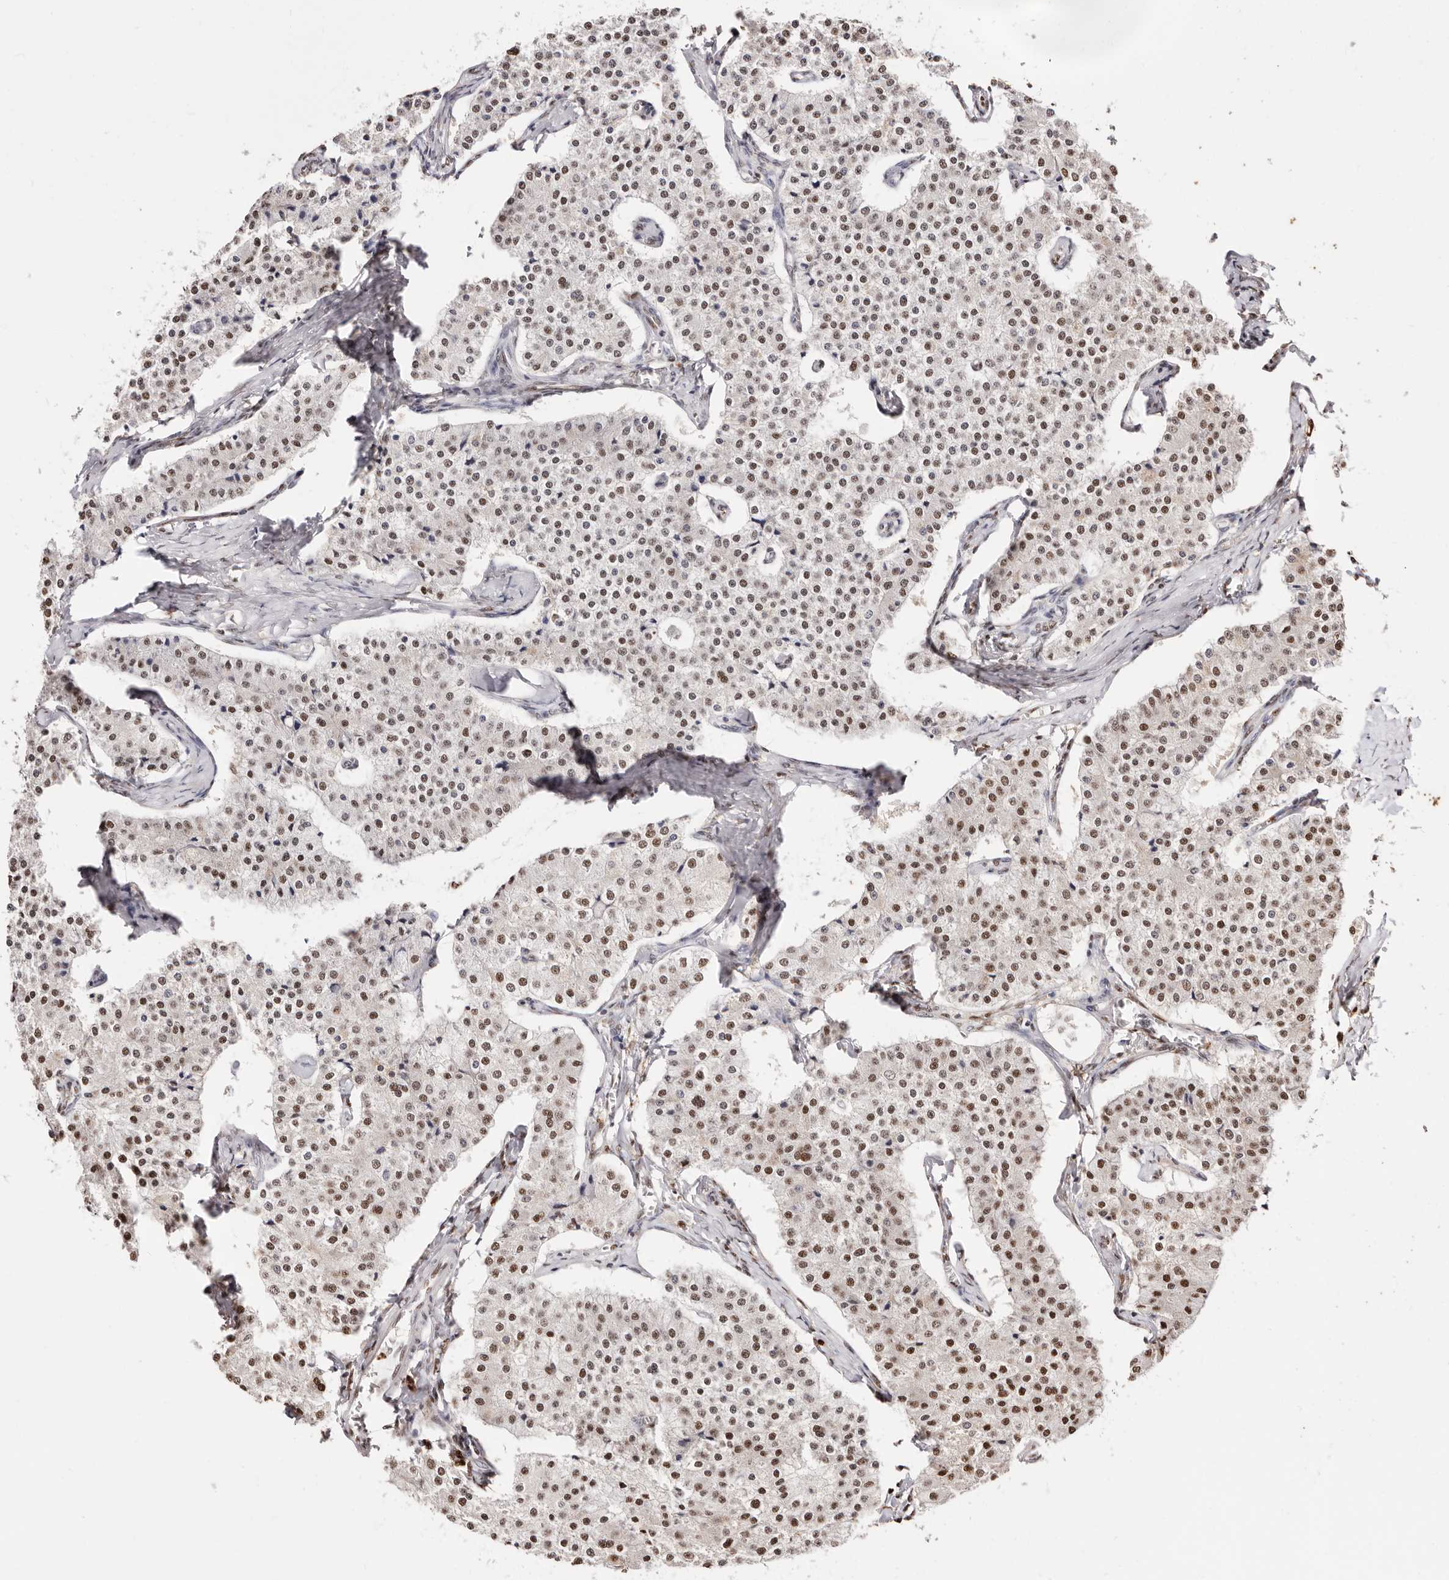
{"staining": {"intensity": "moderate", "quantity": ">75%", "location": "nuclear"}, "tissue": "carcinoid", "cell_type": "Tumor cells", "image_type": "cancer", "snomed": [{"axis": "morphology", "description": "Carcinoid, malignant, NOS"}, {"axis": "topography", "description": "Colon"}], "caption": "Carcinoid stained with a protein marker demonstrates moderate staining in tumor cells.", "gene": "TKT", "patient": {"sex": "female", "age": 52}}